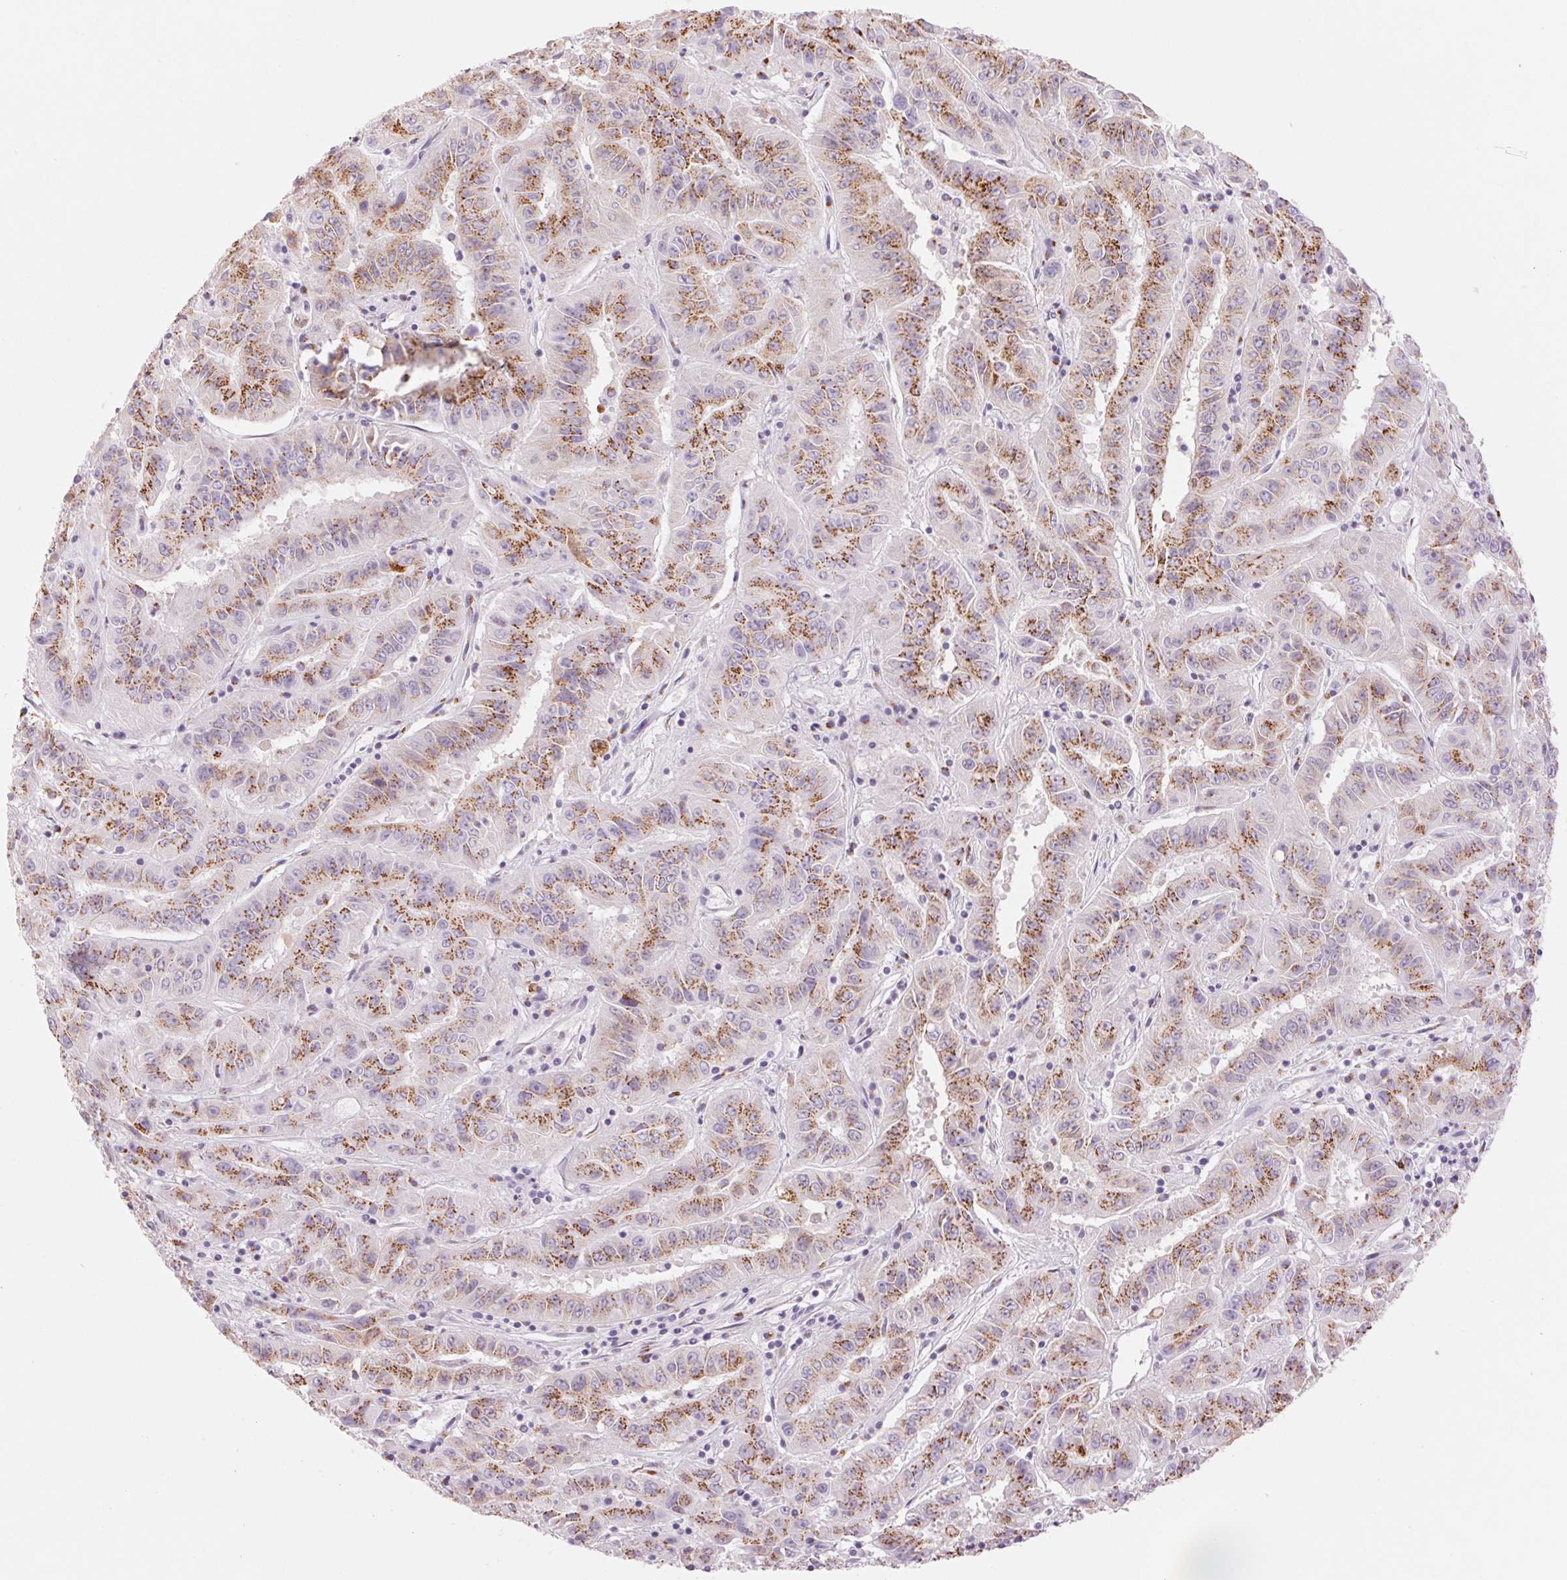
{"staining": {"intensity": "moderate", "quantity": ">75%", "location": "cytoplasmic/membranous"}, "tissue": "pancreatic cancer", "cell_type": "Tumor cells", "image_type": "cancer", "snomed": [{"axis": "morphology", "description": "Adenocarcinoma, NOS"}, {"axis": "topography", "description": "Pancreas"}], "caption": "There is medium levels of moderate cytoplasmic/membranous expression in tumor cells of pancreatic adenocarcinoma, as demonstrated by immunohistochemical staining (brown color).", "gene": "GALNT7", "patient": {"sex": "male", "age": 63}}